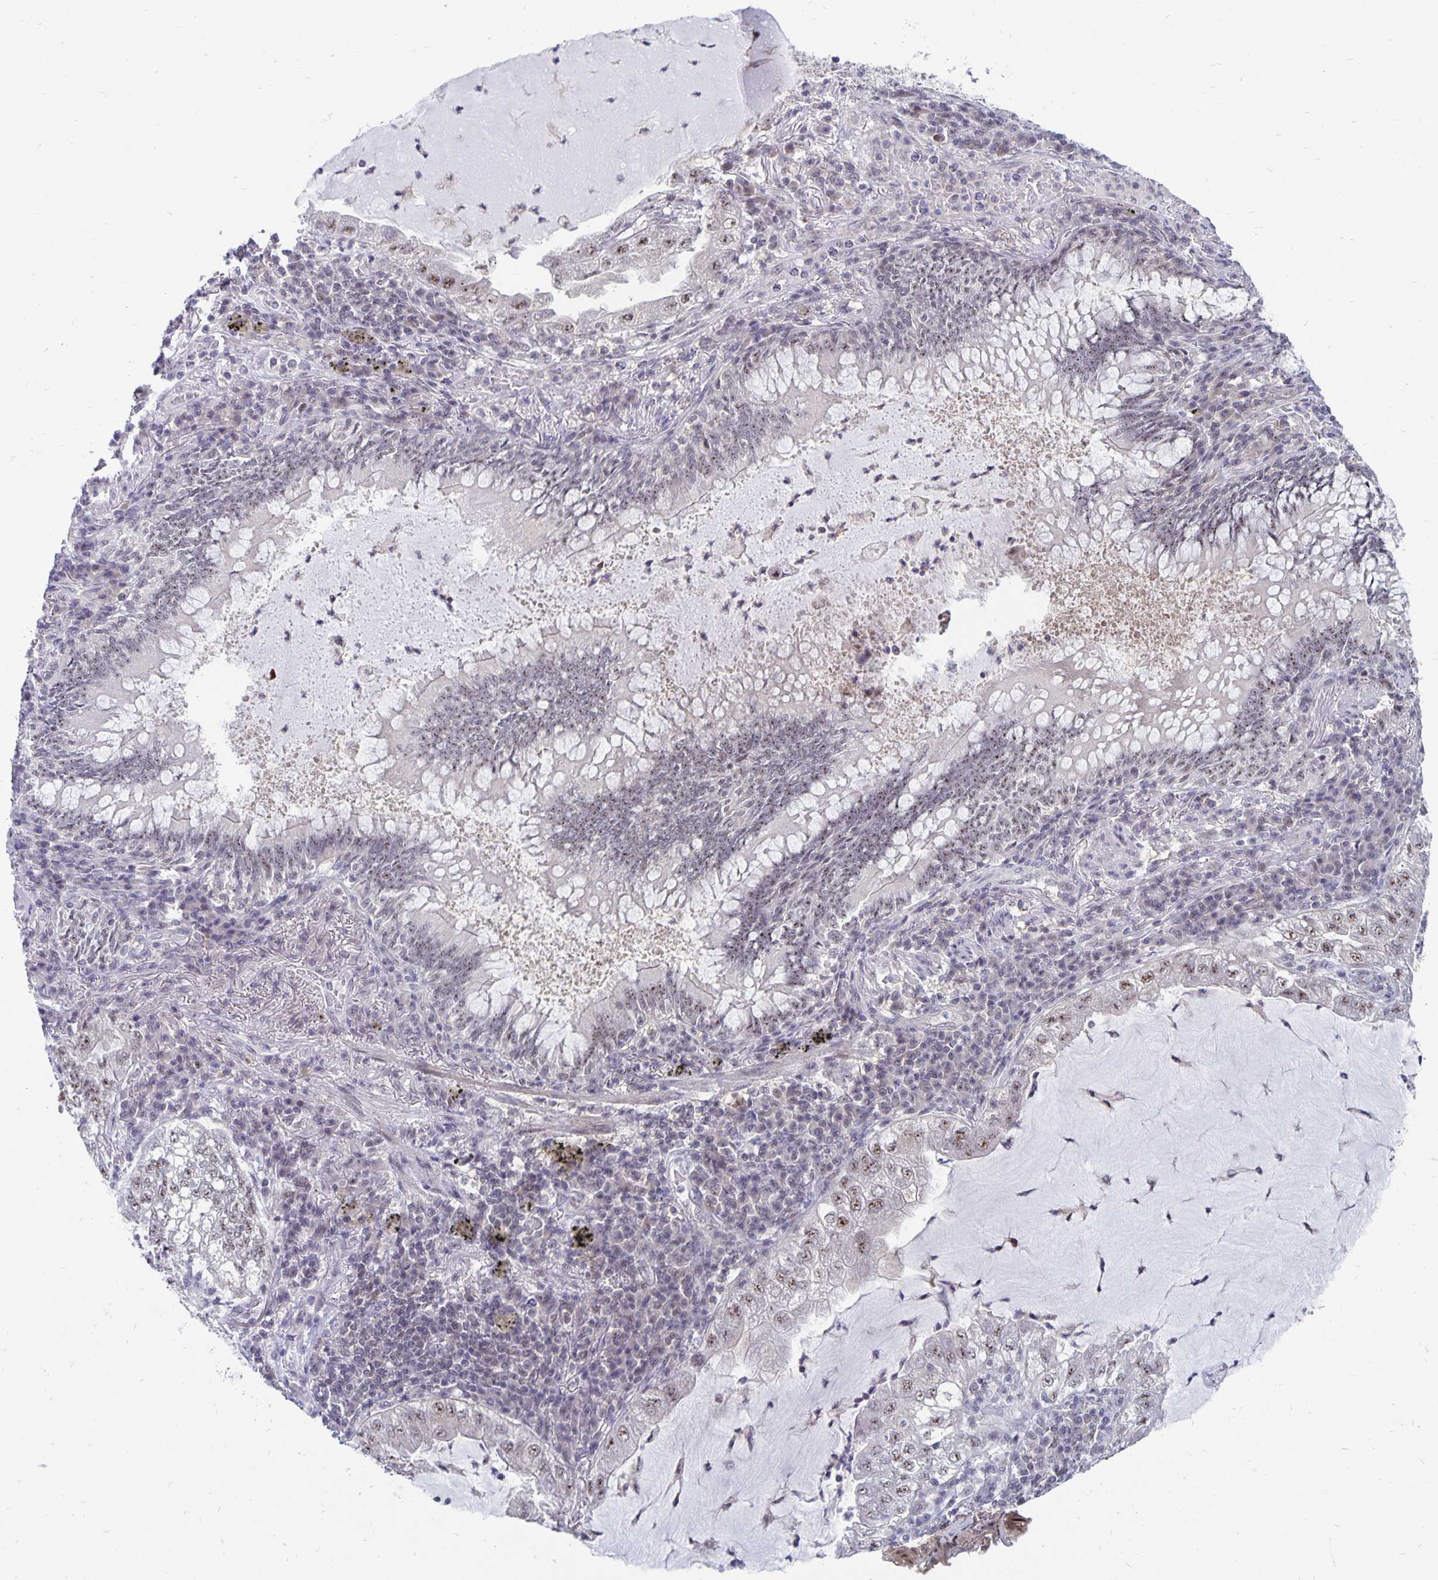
{"staining": {"intensity": "weak", "quantity": ">75%", "location": "nuclear"}, "tissue": "lung cancer", "cell_type": "Tumor cells", "image_type": "cancer", "snomed": [{"axis": "morphology", "description": "Adenocarcinoma, NOS"}, {"axis": "topography", "description": "Lung"}], "caption": "Weak nuclear staining for a protein is present in about >75% of tumor cells of lung cancer (adenocarcinoma) using IHC.", "gene": "EXOC6B", "patient": {"sex": "female", "age": 73}}